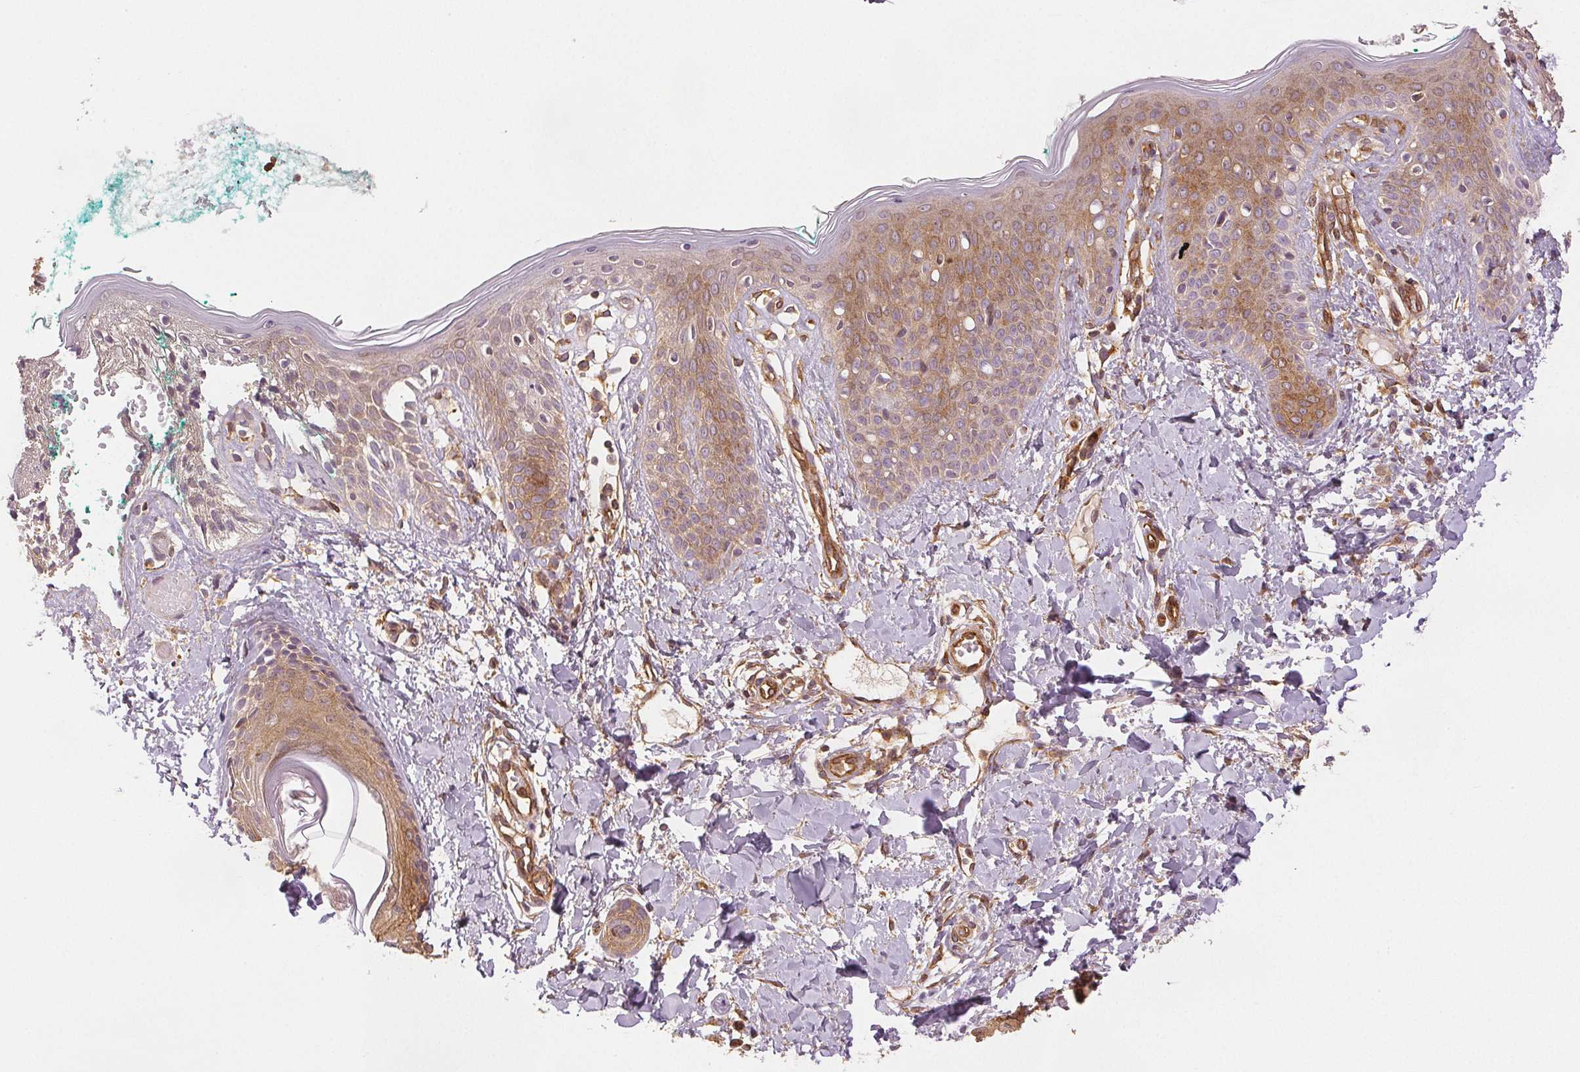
{"staining": {"intensity": "moderate", "quantity": ">75%", "location": "cytoplasmic/membranous"}, "tissue": "skin", "cell_type": "Fibroblasts", "image_type": "normal", "snomed": [{"axis": "morphology", "description": "Normal tissue, NOS"}, {"axis": "topography", "description": "Skin"}], "caption": "DAB immunohistochemical staining of unremarkable human skin exhibits moderate cytoplasmic/membranous protein staining in about >75% of fibroblasts. The protein is stained brown, and the nuclei are stained in blue (DAB (3,3'-diaminobenzidine) IHC with brightfield microscopy, high magnification).", "gene": "DIAPH2", "patient": {"sex": "male", "age": 16}}